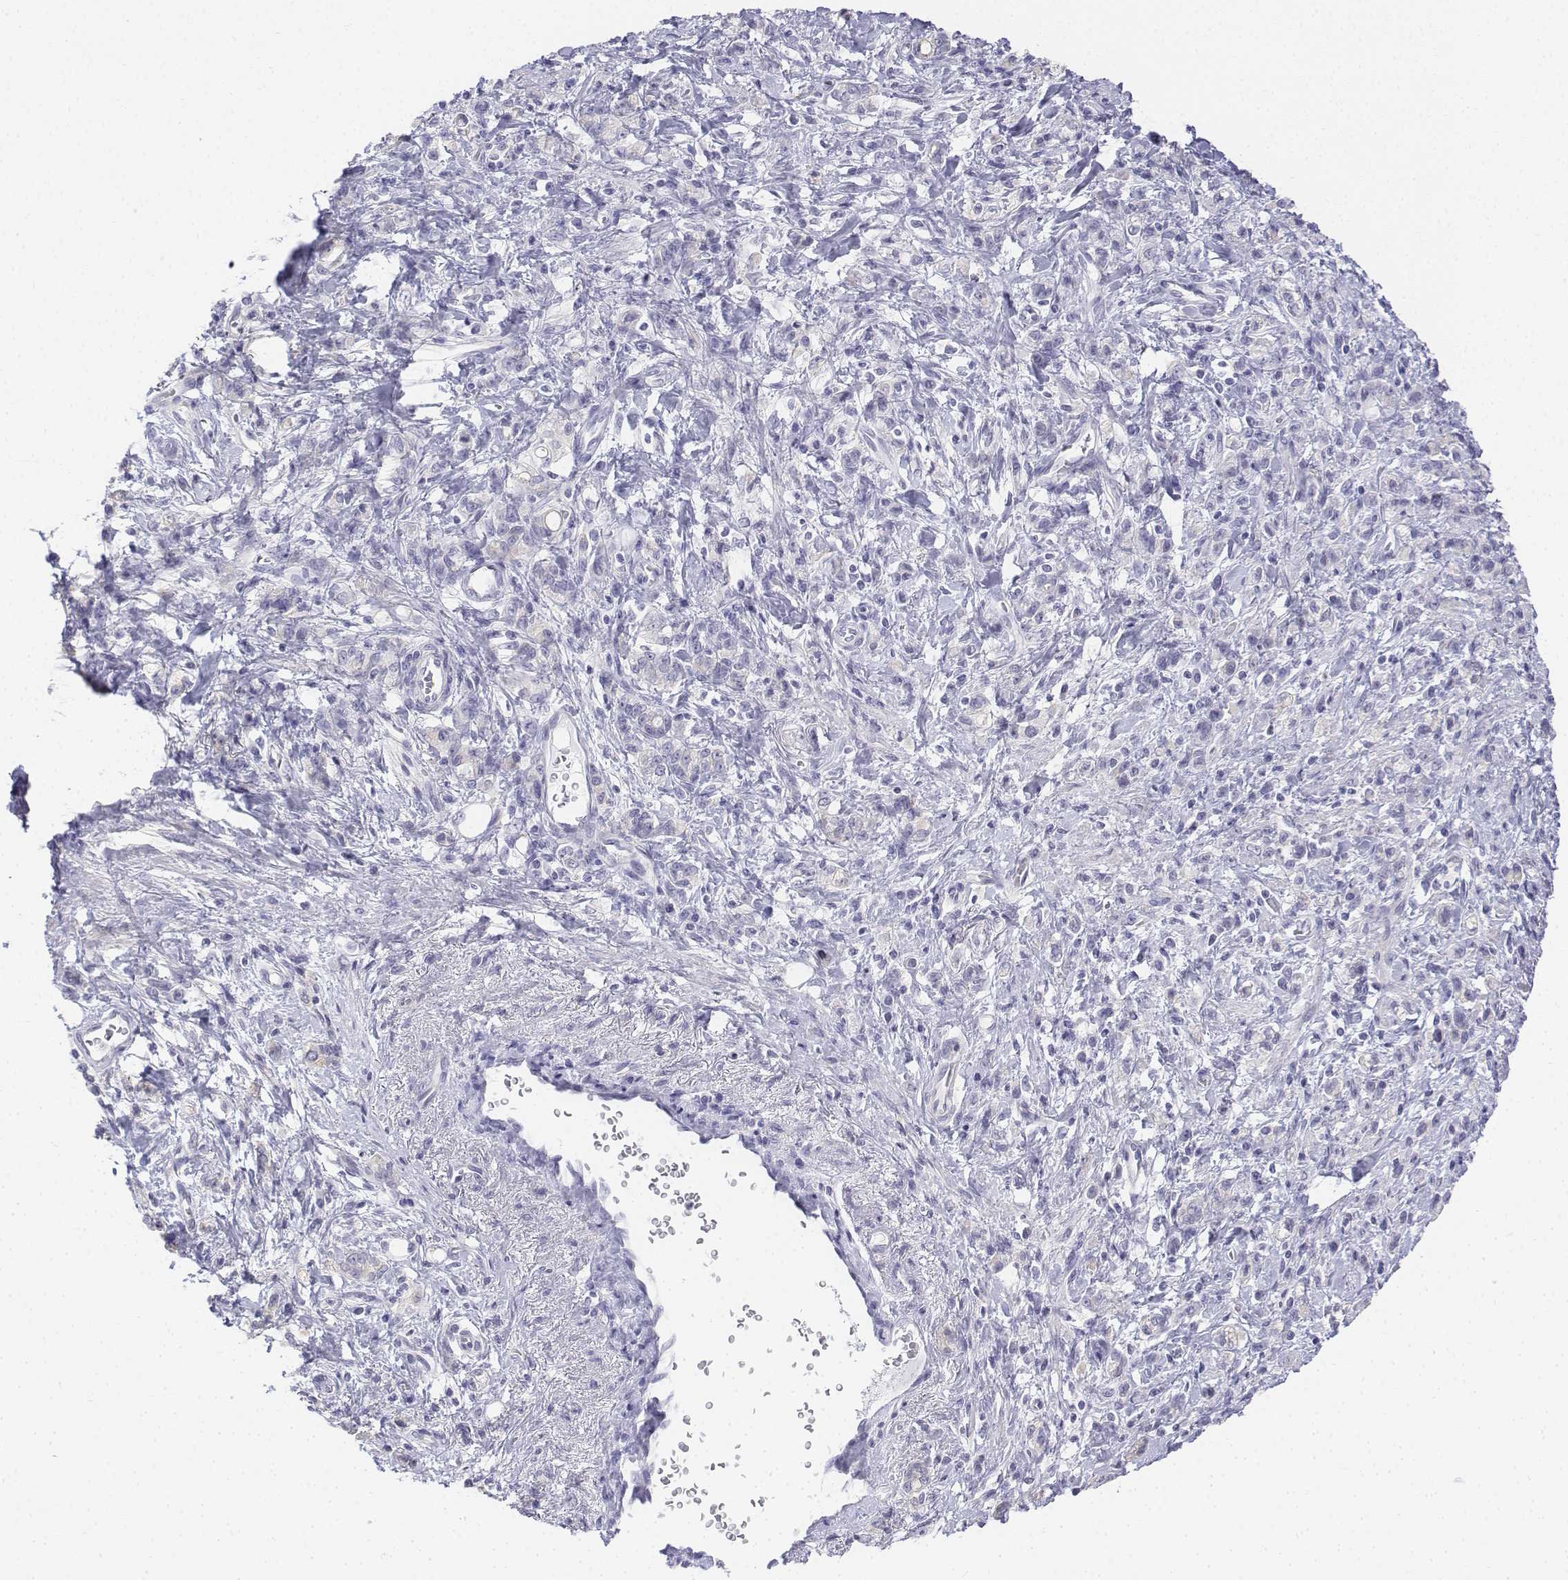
{"staining": {"intensity": "negative", "quantity": "none", "location": "none"}, "tissue": "stomach cancer", "cell_type": "Tumor cells", "image_type": "cancer", "snomed": [{"axis": "morphology", "description": "Adenocarcinoma, NOS"}, {"axis": "topography", "description": "Stomach"}], "caption": "There is no significant expression in tumor cells of stomach cancer (adenocarcinoma). (DAB (3,3'-diaminobenzidine) immunohistochemistry with hematoxylin counter stain).", "gene": "LGSN", "patient": {"sex": "male", "age": 77}}